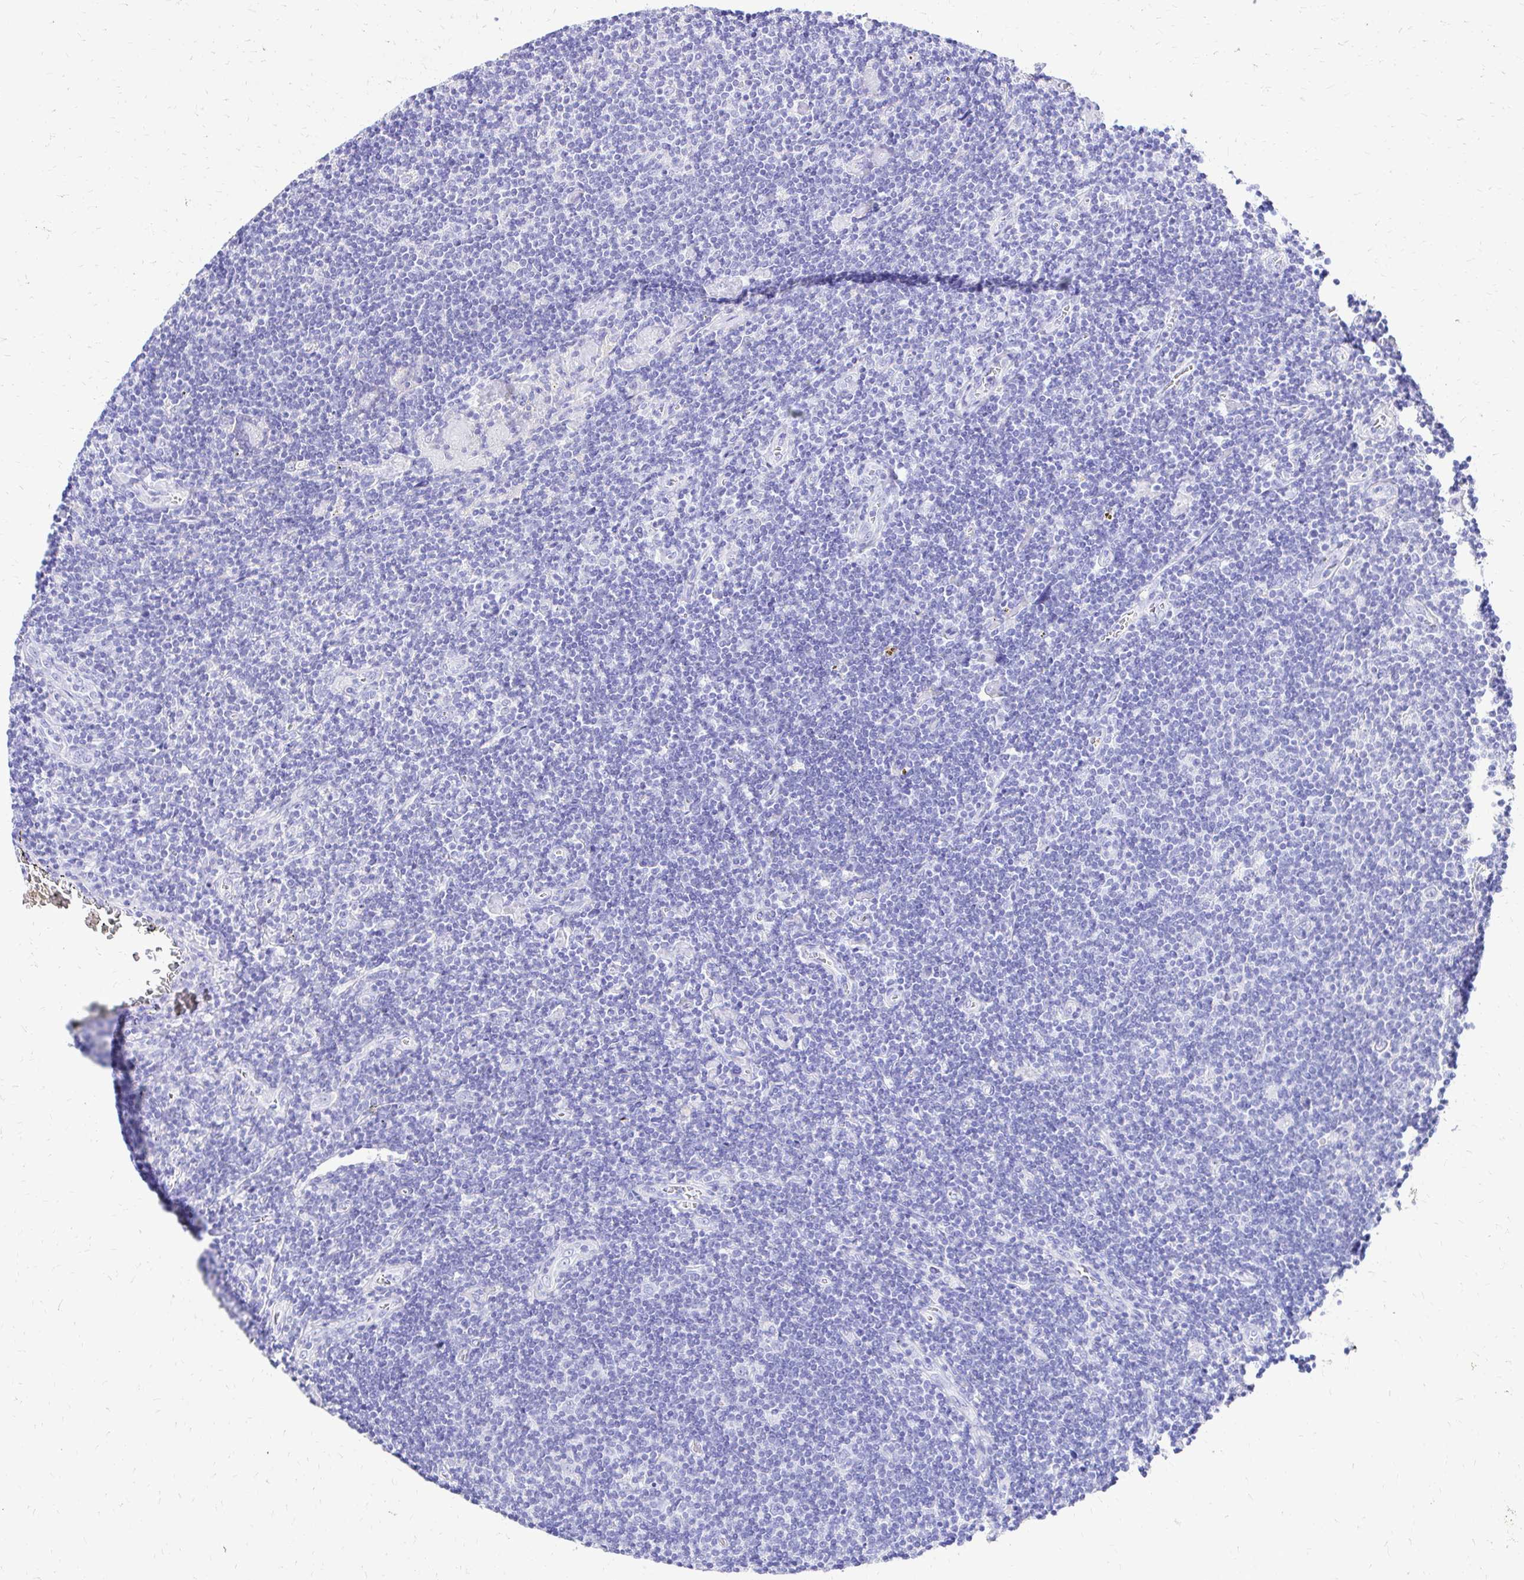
{"staining": {"intensity": "negative", "quantity": "none", "location": "none"}, "tissue": "lymphoma", "cell_type": "Tumor cells", "image_type": "cancer", "snomed": [{"axis": "morphology", "description": "Hodgkin's disease, NOS"}, {"axis": "topography", "description": "Lymph node"}], "caption": "Hodgkin's disease was stained to show a protein in brown. There is no significant positivity in tumor cells. Brightfield microscopy of immunohistochemistry stained with DAB (3,3'-diaminobenzidine) (brown) and hematoxylin (blue), captured at high magnification.", "gene": "S100G", "patient": {"sex": "male", "age": 40}}